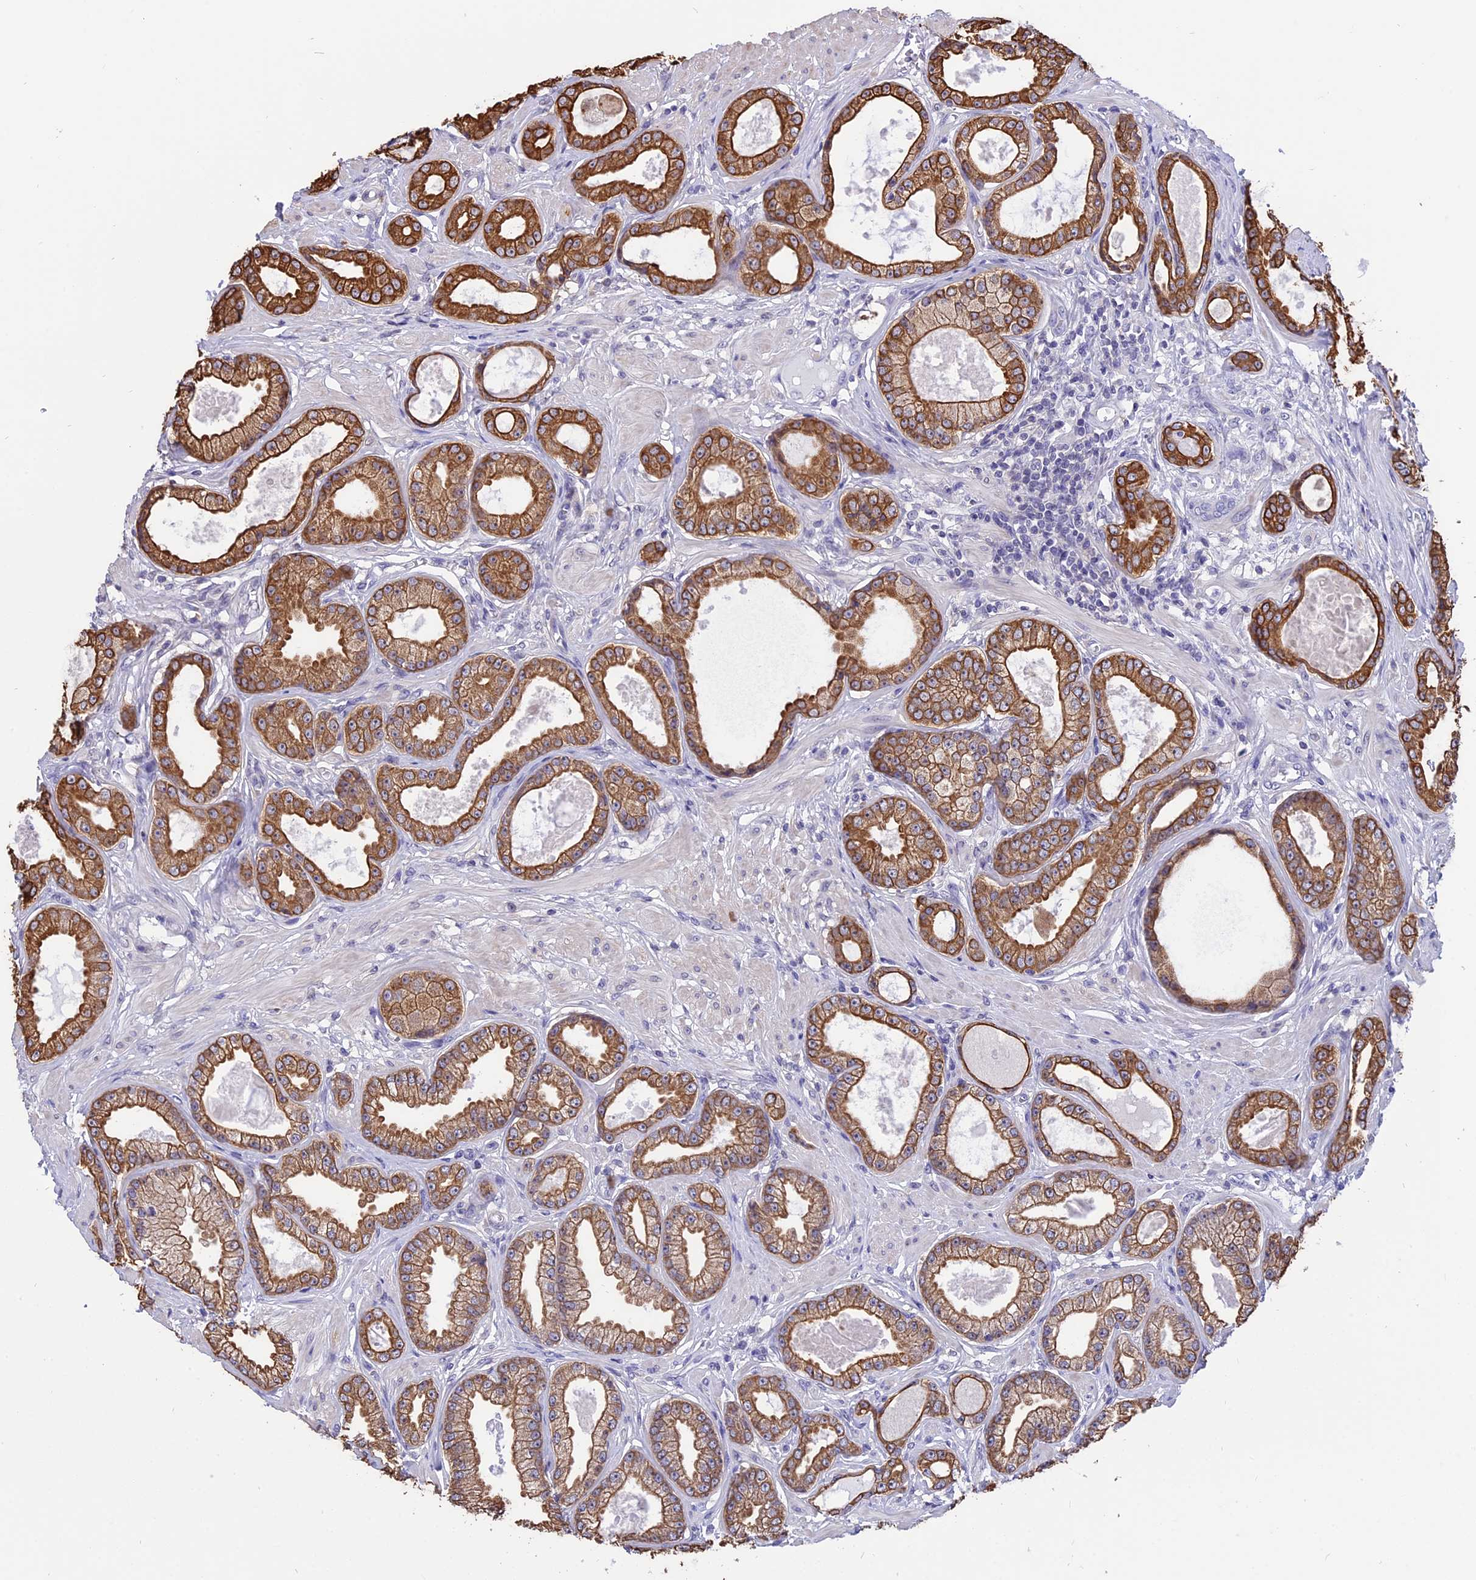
{"staining": {"intensity": "strong", "quantity": ">75%", "location": "cytoplasmic/membranous"}, "tissue": "prostate cancer", "cell_type": "Tumor cells", "image_type": "cancer", "snomed": [{"axis": "morphology", "description": "Adenocarcinoma, Low grade"}, {"axis": "topography", "description": "Prostate"}], "caption": "A histopathology image of human prostate adenocarcinoma (low-grade) stained for a protein demonstrates strong cytoplasmic/membranous brown staining in tumor cells. The staining is performed using DAB (3,3'-diaminobenzidine) brown chromogen to label protein expression. The nuclei are counter-stained blue using hematoxylin.", "gene": "STUB1", "patient": {"sex": "male", "age": 64}}